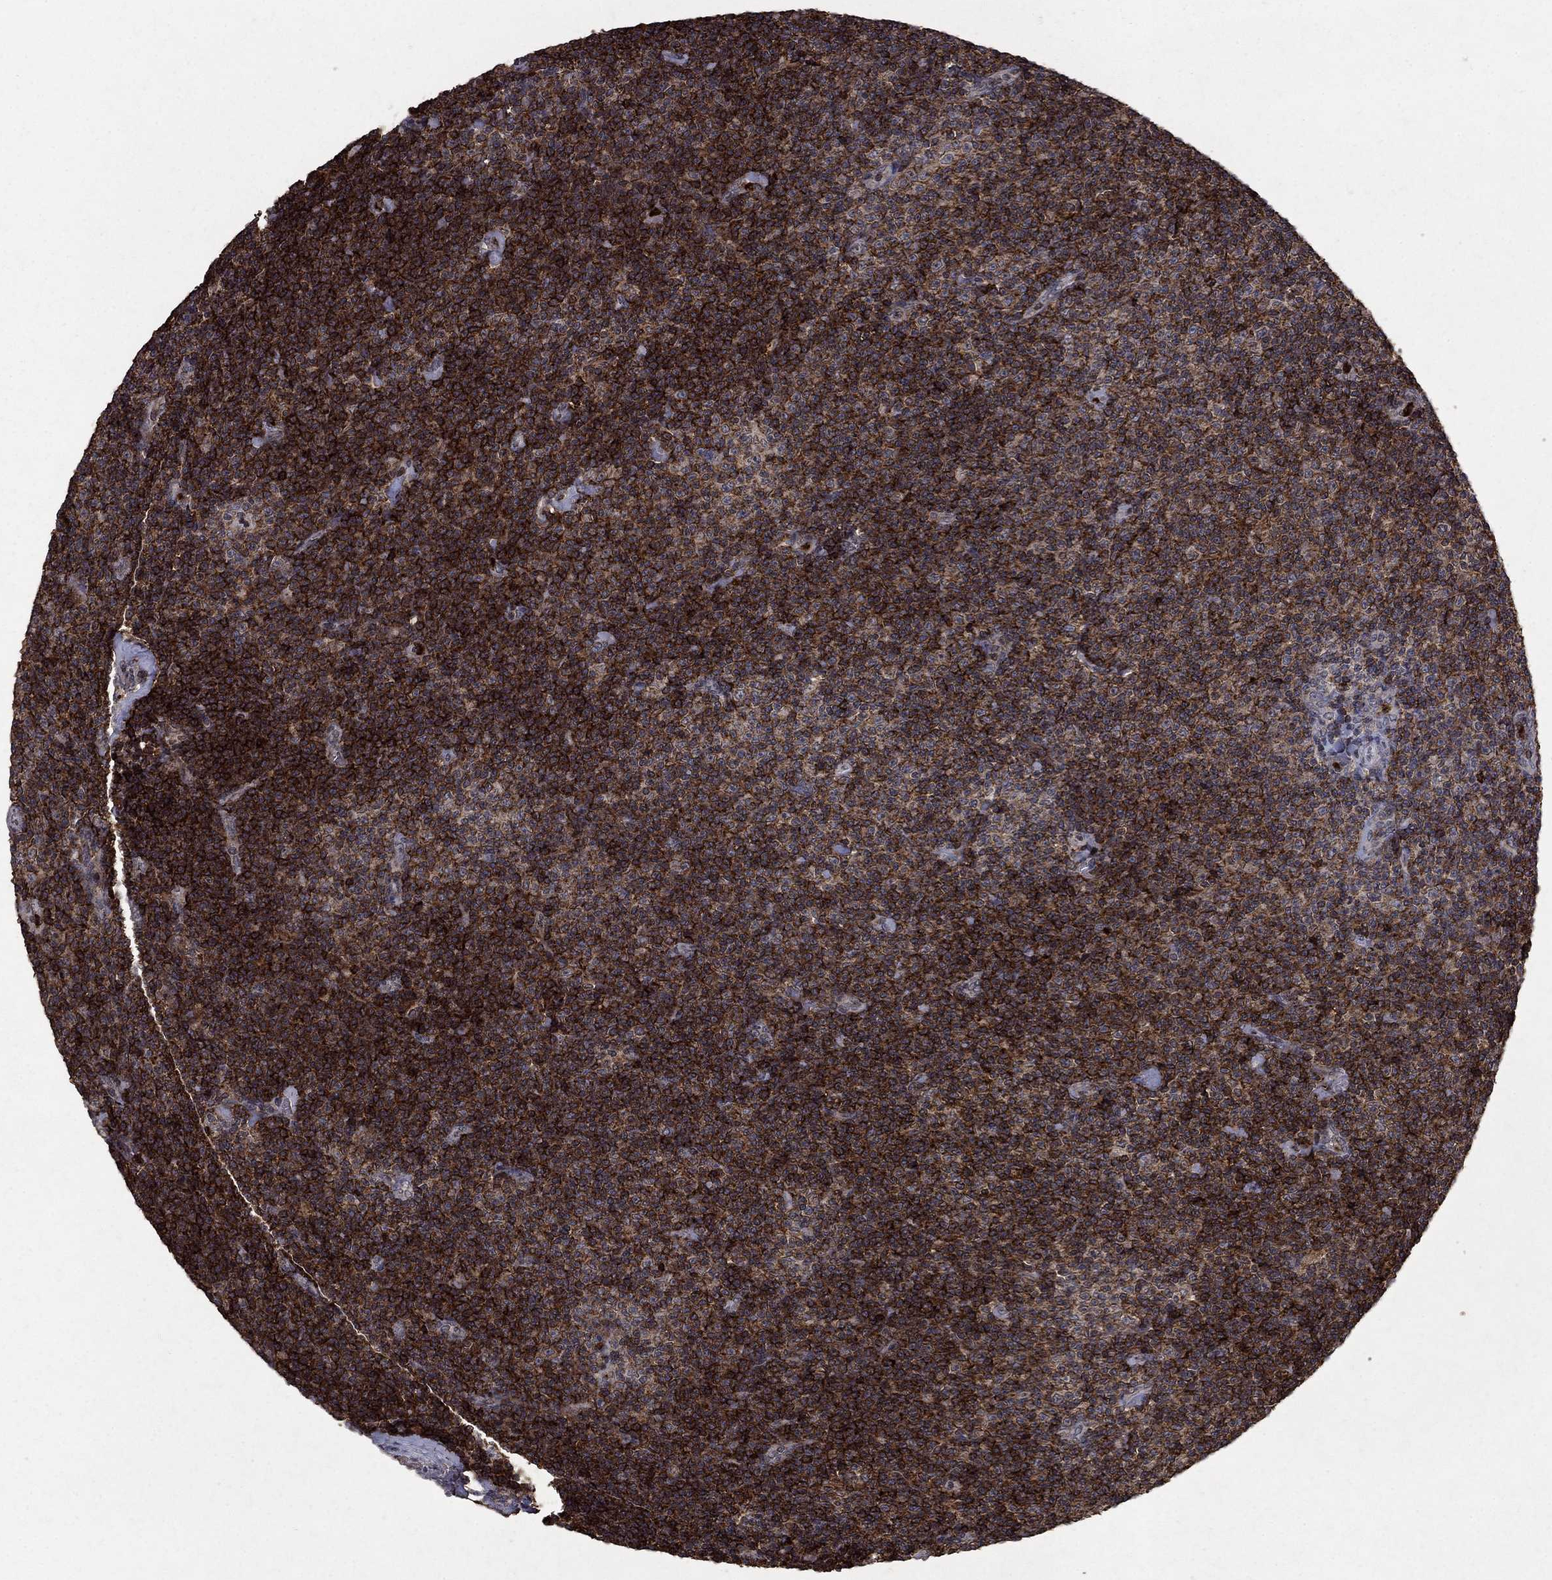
{"staining": {"intensity": "strong", "quantity": ">75%", "location": "cytoplasmic/membranous,nuclear"}, "tissue": "lymphoma", "cell_type": "Tumor cells", "image_type": "cancer", "snomed": [{"axis": "morphology", "description": "Malignant lymphoma, non-Hodgkin's type, Low grade"}, {"axis": "topography", "description": "Lymph node"}], "caption": "Immunohistochemistry (IHC) micrograph of neoplastic tissue: low-grade malignant lymphoma, non-Hodgkin's type stained using IHC demonstrates high levels of strong protein expression localized specifically in the cytoplasmic/membranous and nuclear of tumor cells, appearing as a cytoplasmic/membranous and nuclear brown color.", "gene": "CD24", "patient": {"sex": "male", "age": 81}}